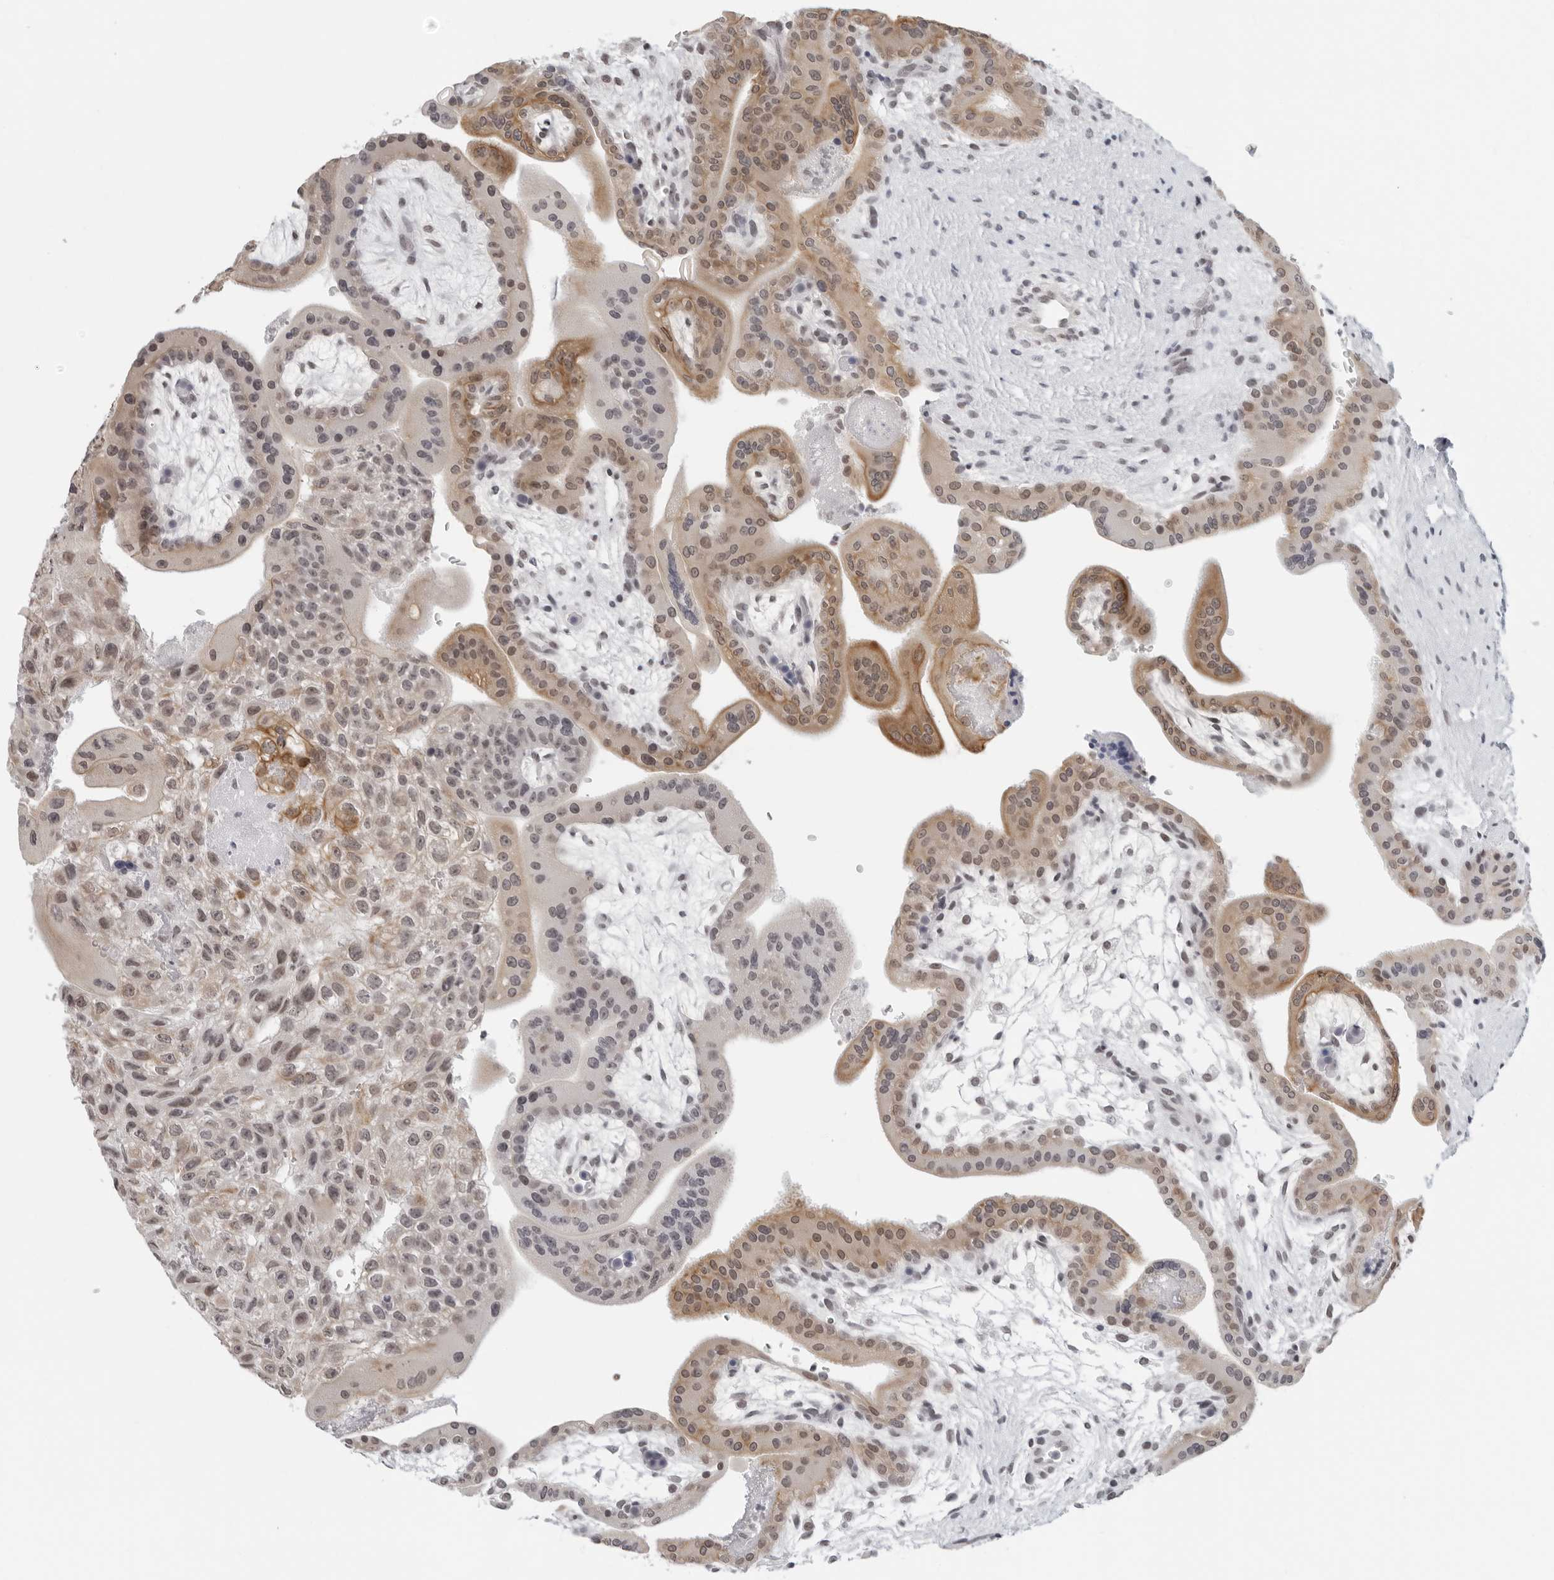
{"staining": {"intensity": "moderate", "quantity": ">75%", "location": "cytoplasmic/membranous"}, "tissue": "placenta", "cell_type": "Decidual cells", "image_type": "normal", "snomed": [{"axis": "morphology", "description": "Normal tissue, NOS"}, {"axis": "topography", "description": "Placenta"}], "caption": "High-magnification brightfield microscopy of unremarkable placenta stained with DAB (3,3'-diaminobenzidine) (brown) and counterstained with hematoxylin (blue). decidual cells exhibit moderate cytoplasmic/membranous positivity is present in approximately>75% of cells. (brown staining indicates protein expression, while blue staining denotes nuclei).", "gene": "FLG2", "patient": {"sex": "female", "age": 35}}